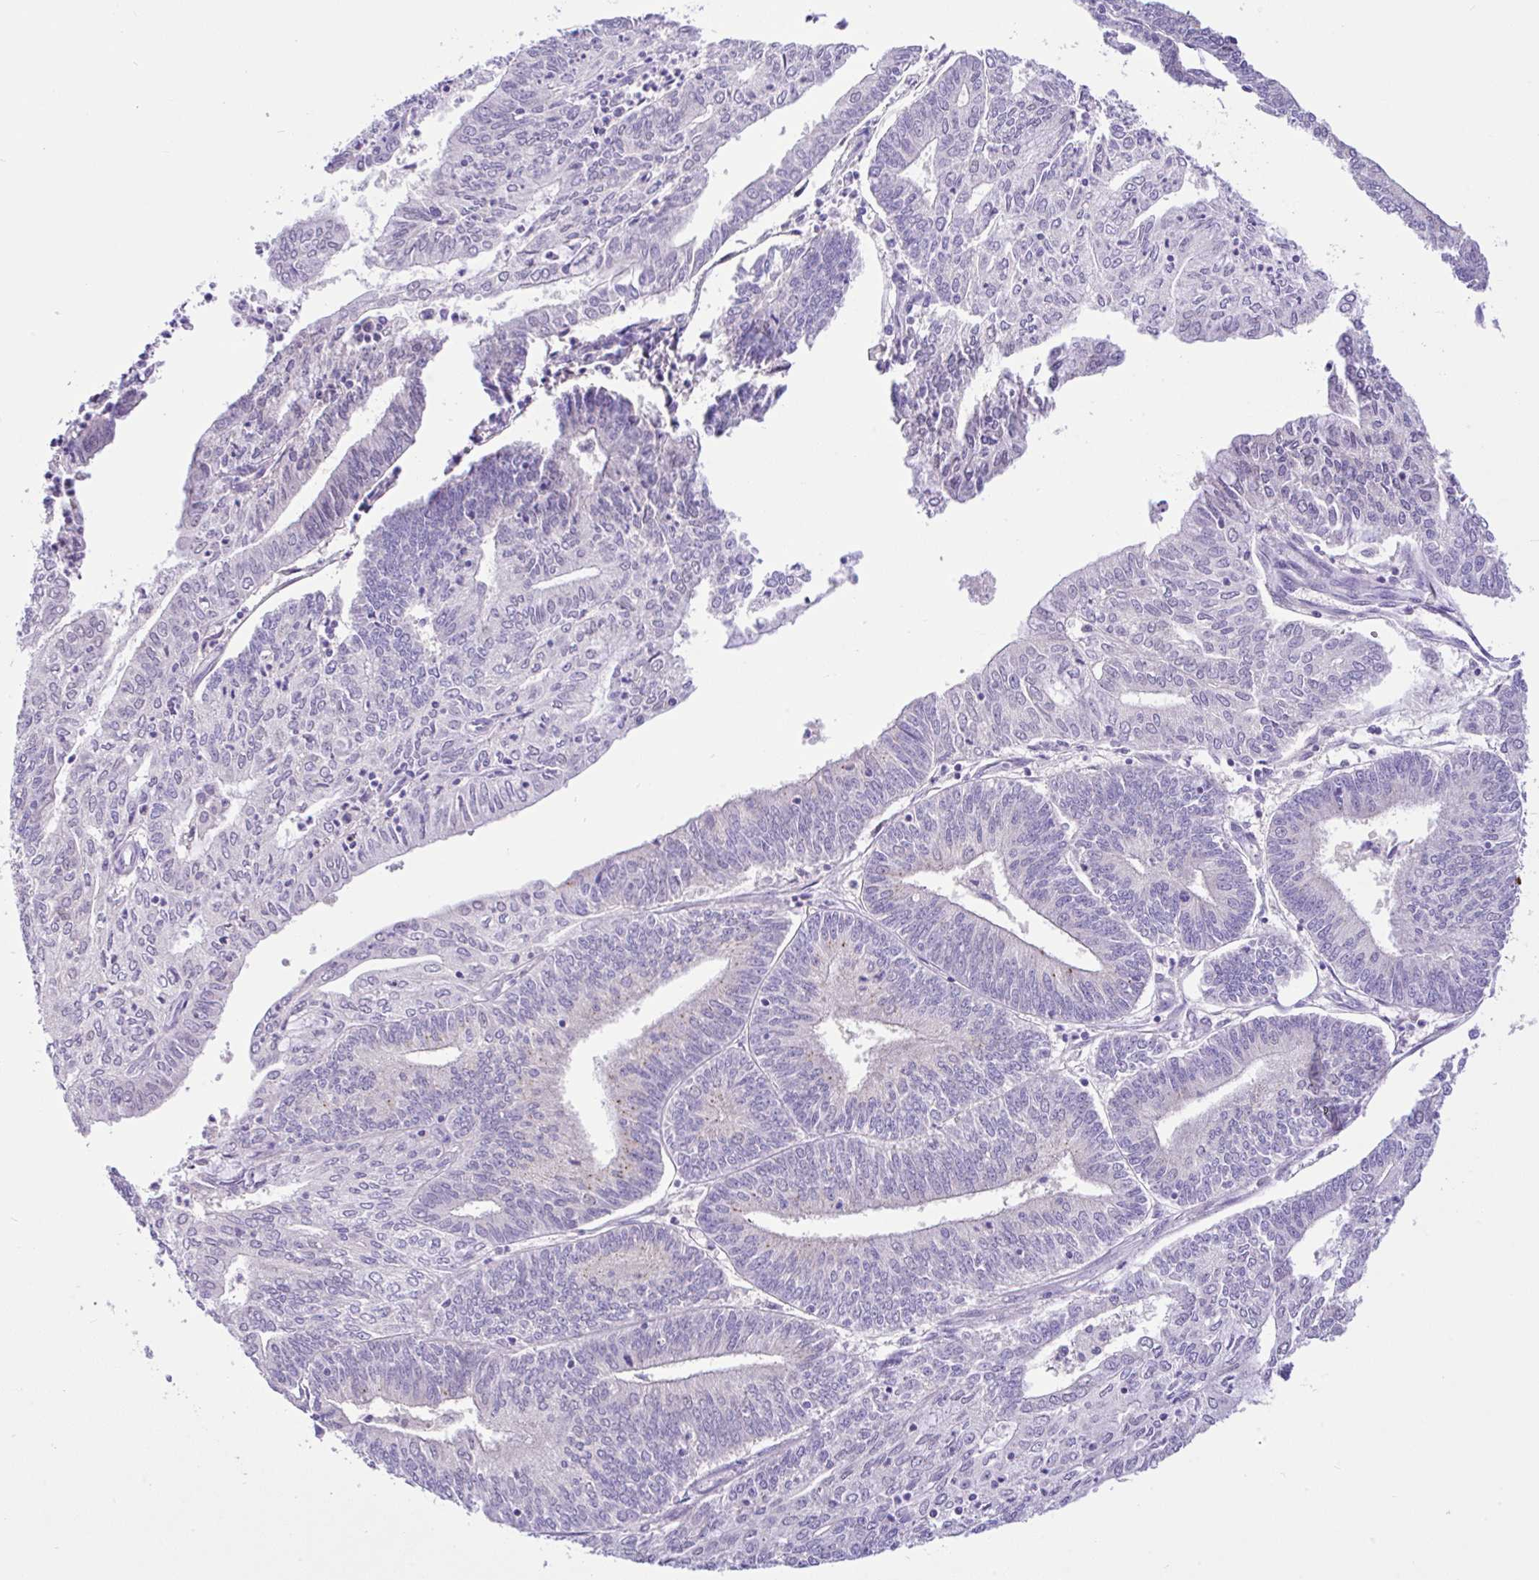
{"staining": {"intensity": "negative", "quantity": "none", "location": "none"}, "tissue": "endometrial cancer", "cell_type": "Tumor cells", "image_type": "cancer", "snomed": [{"axis": "morphology", "description": "Adenocarcinoma, NOS"}, {"axis": "topography", "description": "Endometrium"}], "caption": "The immunohistochemistry image has no significant expression in tumor cells of endometrial cancer (adenocarcinoma) tissue.", "gene": "ANO4", "patient": {"sex": "female", "age": 61}}